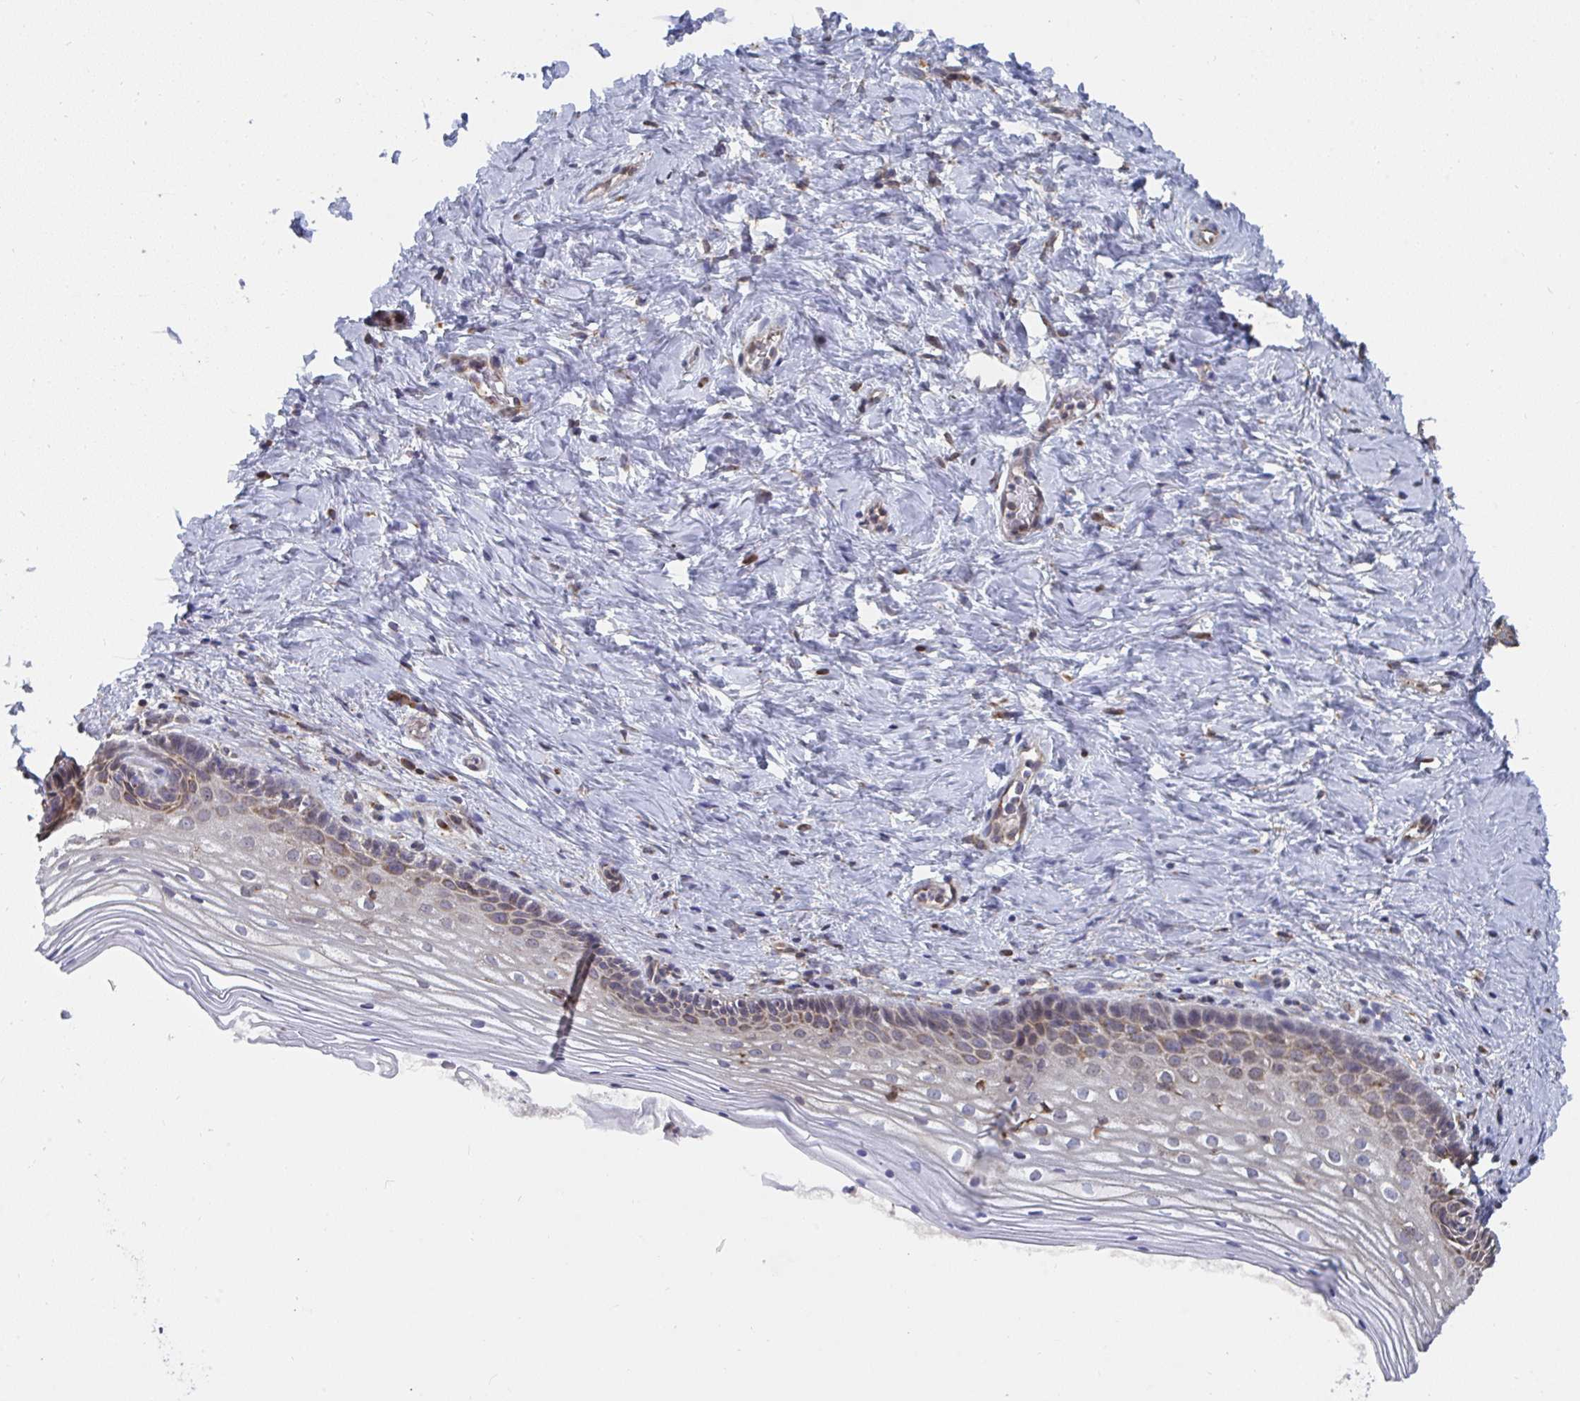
{"staining": {"intensity": "weak", "quantity": "<25%", "location": "cytoplasmic/membranous"}, "tissue": "vagina", "cell_type": "Squamous epithelial cells", "image_type": "normal", "snomed": [{"axis": "morphology", "description": "Normal tissue, NOS"}, {"axis": "topography", "description": "Vagina"}], "caption": "Image shows no significant protein staining in squamous epithelial cells of benign vagina. Brightfield microscopy of immunohistochemistry stained with DAB (brown) and hematoxylin (blue), captured at high magnification.", "gene": "ELAVL1", "patient": {"sex": "female", "age": 45}}